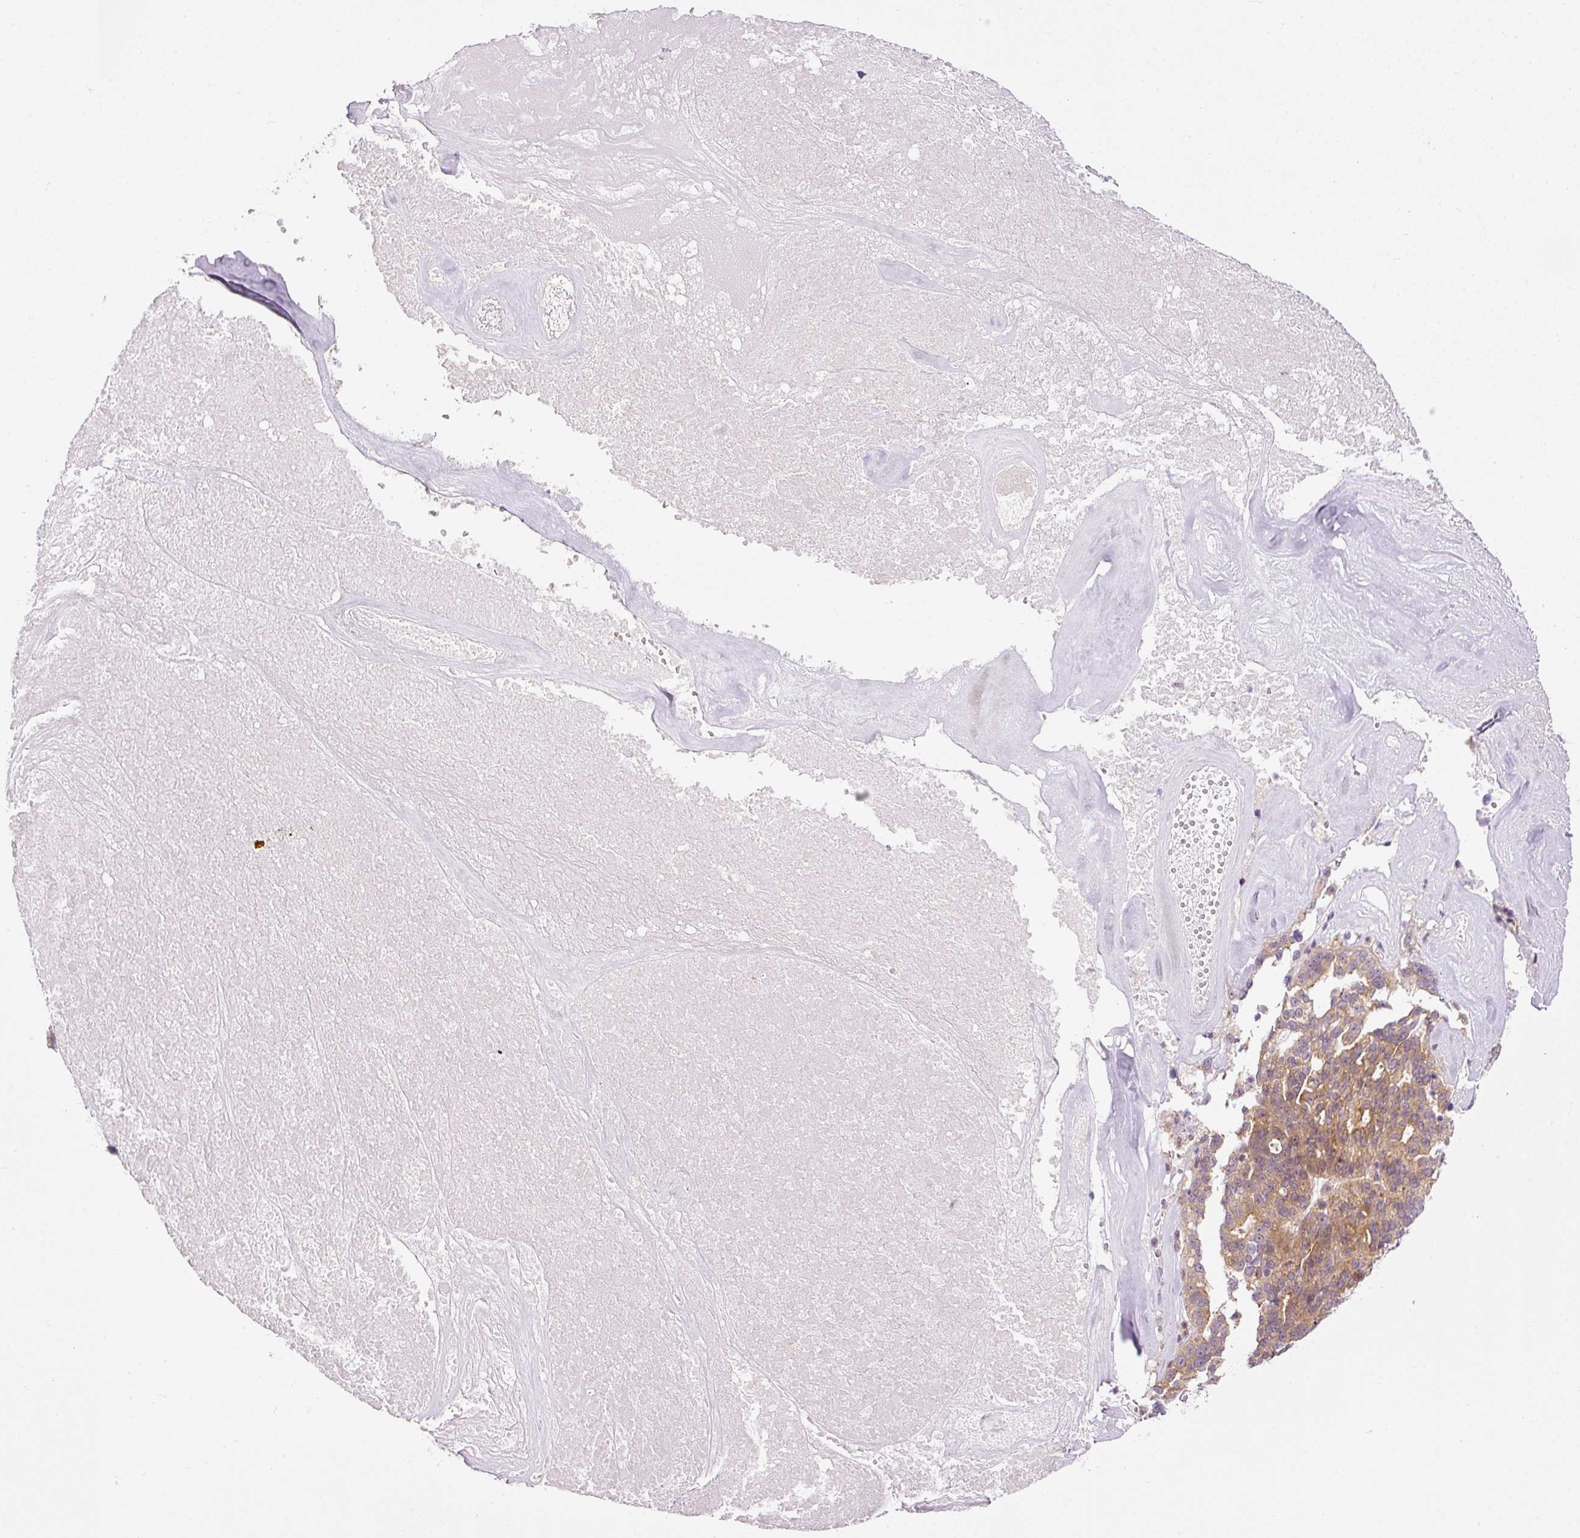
{"staining": {"intensity": "moderate", "quantity": ">75%", "location": "cytoplasmic/membranous"}, "tissue": "ovarian cancer", "cell_type": "Tumor cells", "image_type": "cancer", "snomed": [{"axis": "morphology", "description": "Cystadenocarcinoma, serous, NOS"}, {"axis": "topography", "description": "Ovary"}], "caption": "This photomicrograph reveals immunohistochemistry staining of ovarian cancer, with medium moderate cytoplasmic/membranous positivity in approximately >75% of tumor cells.", "gene": "MZT2B", "patient": {"sex": "female", "age": 59}}